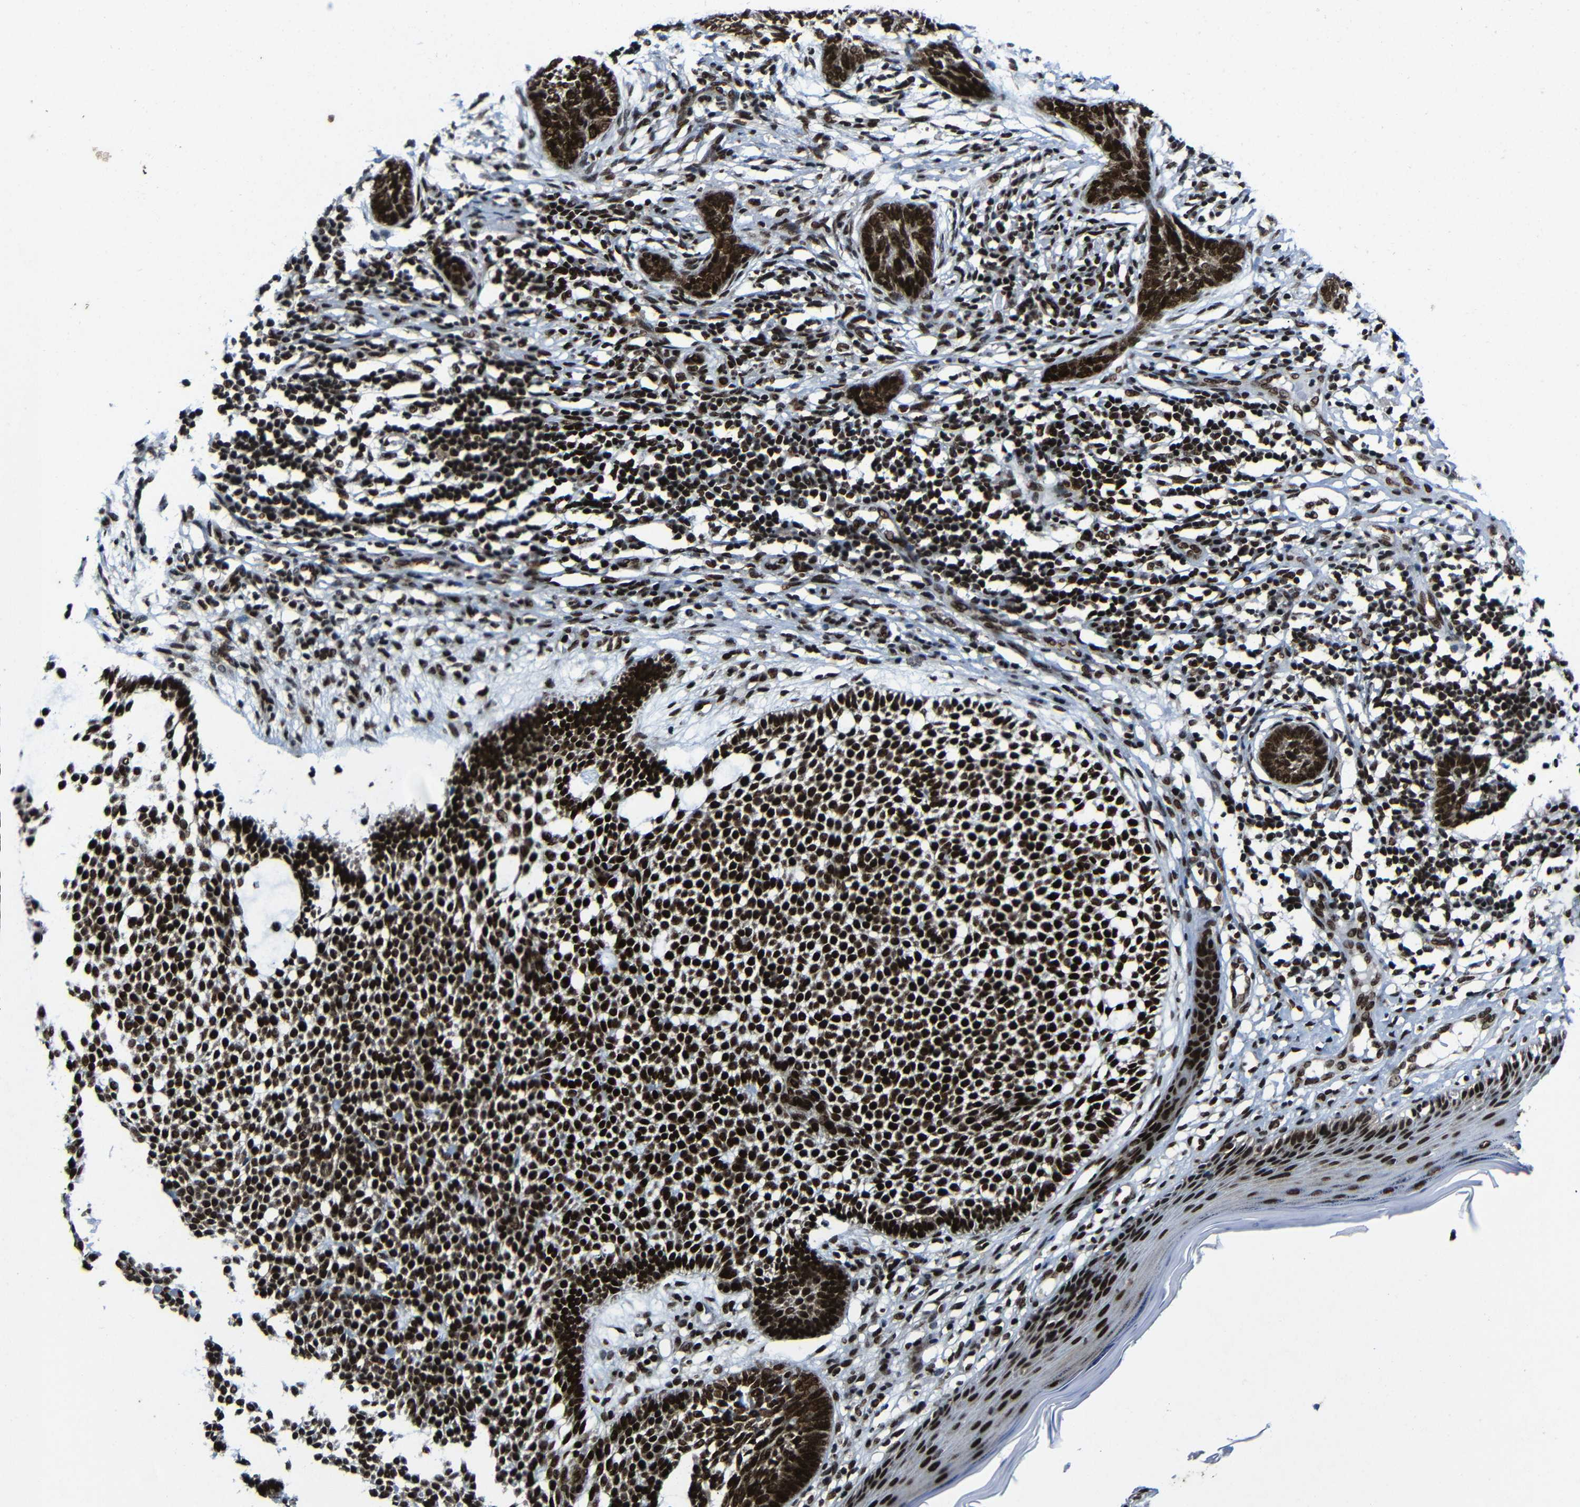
{"staining": {"intensity": "strong", "quantity": ">75%", "location": "nuclear"}, "tissue": "skin cancer", "cell_type": "Tumor cells", "image_type": "cancer", "snomed": [{"axis": "morphology", "description": "Basal cell carcinoma"}, {"axis": "topography", "description": "Skin"}], "caption": "Skin cancer stained with DAB (3,3'-diaminobenzidine) immunohistochemistry exhibits high levels of strong nuclear expression in about >75% of tumor cells.", "gene": "PTBP1", "patient": {"sex": "male", "age": 87}}